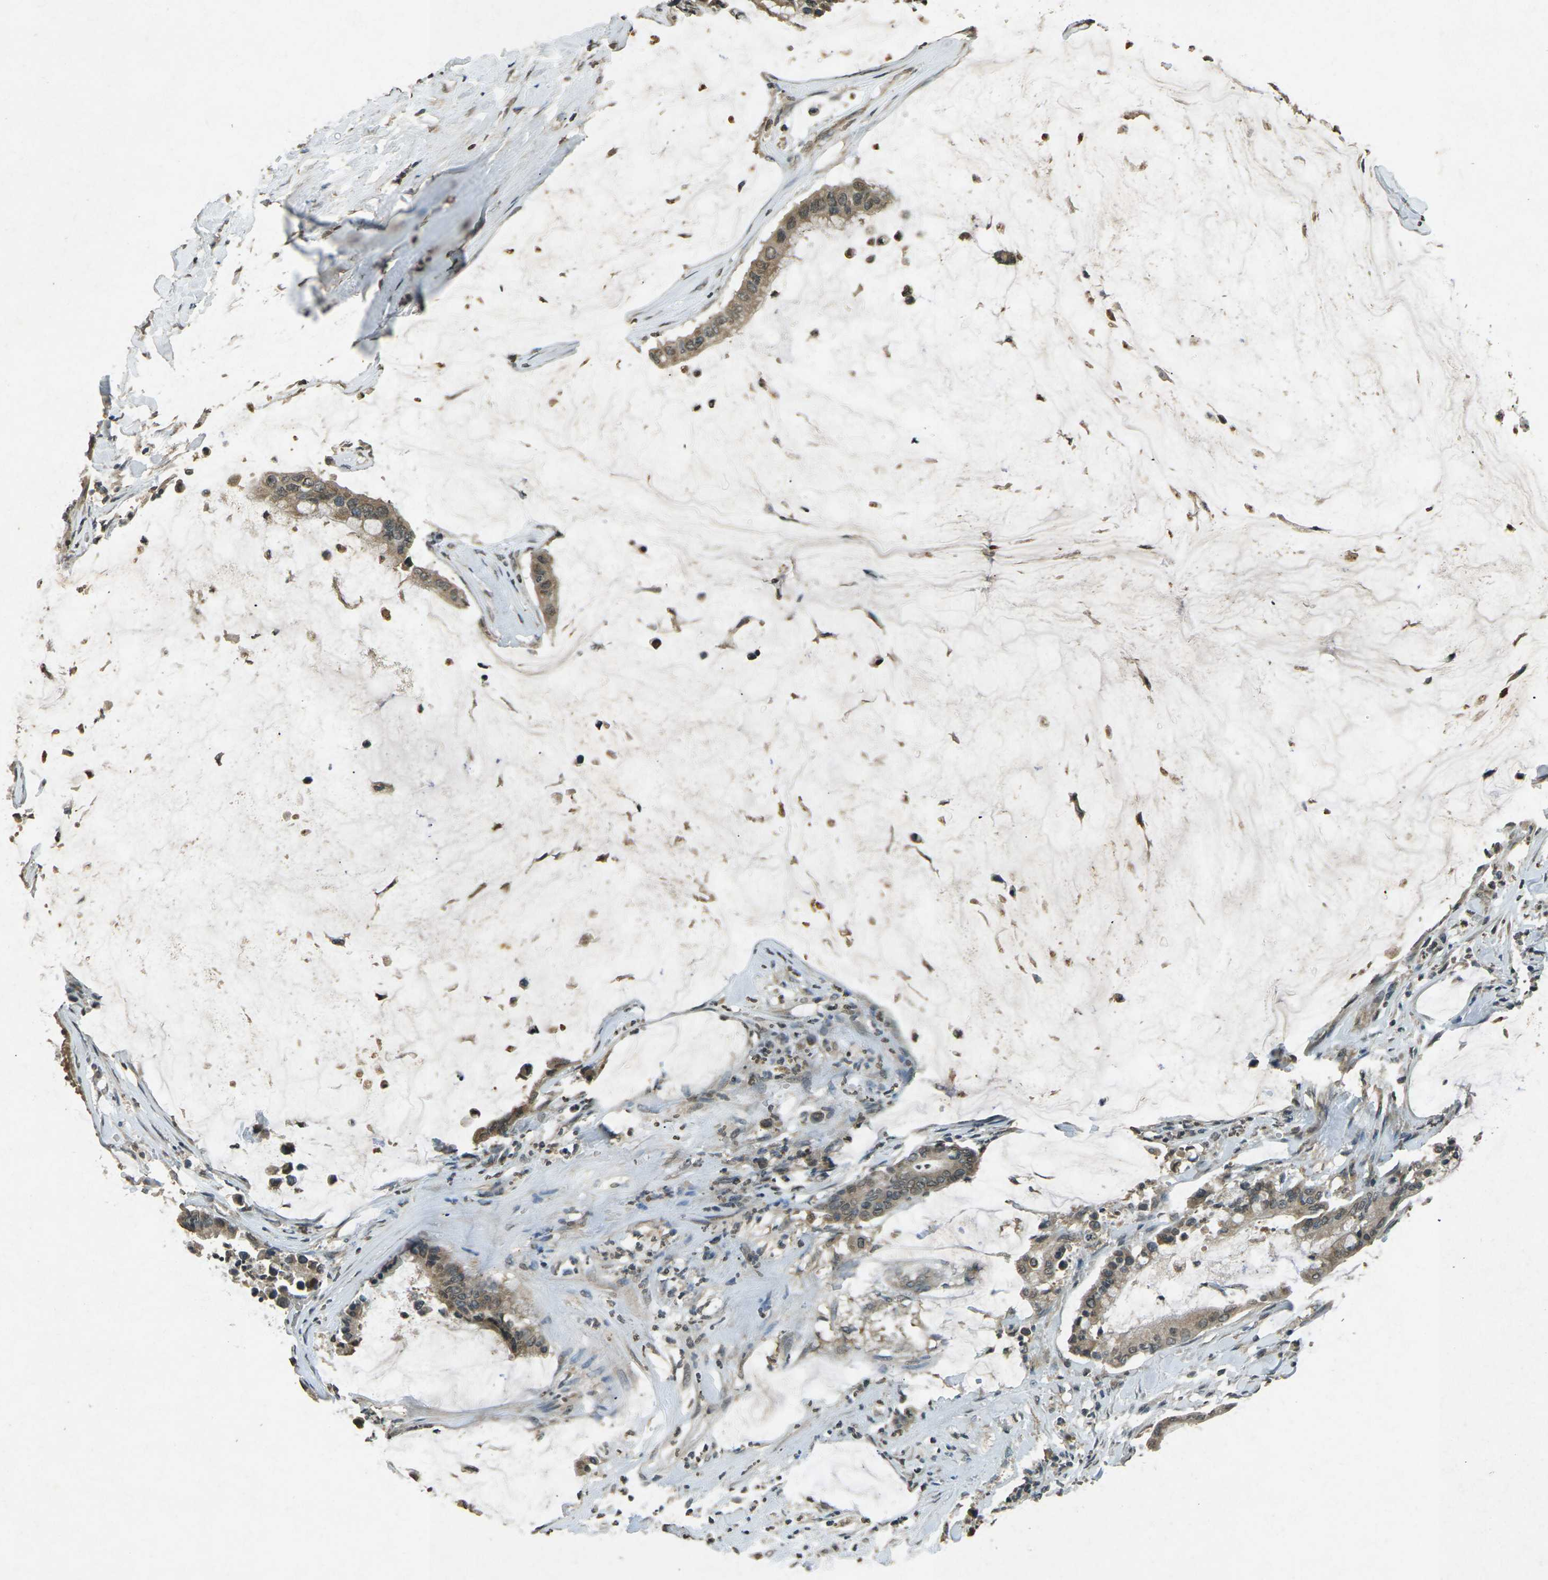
{"staining": {"intensity": "moderate", "quantity": ">75%", "location": "cytoplasmic/membranous"}, "tissue": "pancreatic cancer", "cell_type": "Tumor cells", "image_type": "cancer", "snomed": [{"axis": "morphology", "description": "Adenocarcinoma, NOS"}, {"axis": "topography", "description": "Pancreas"}], "caption": "There is medium levels of moderate cytoplasmic/membranous positivity in tumor cells of pancreatic adenocarcinoma, as demonstrated by immunohistochemical staining (brown color).", "gene": "PDE2A", "patient": {"sex": "male", "age": 41}}